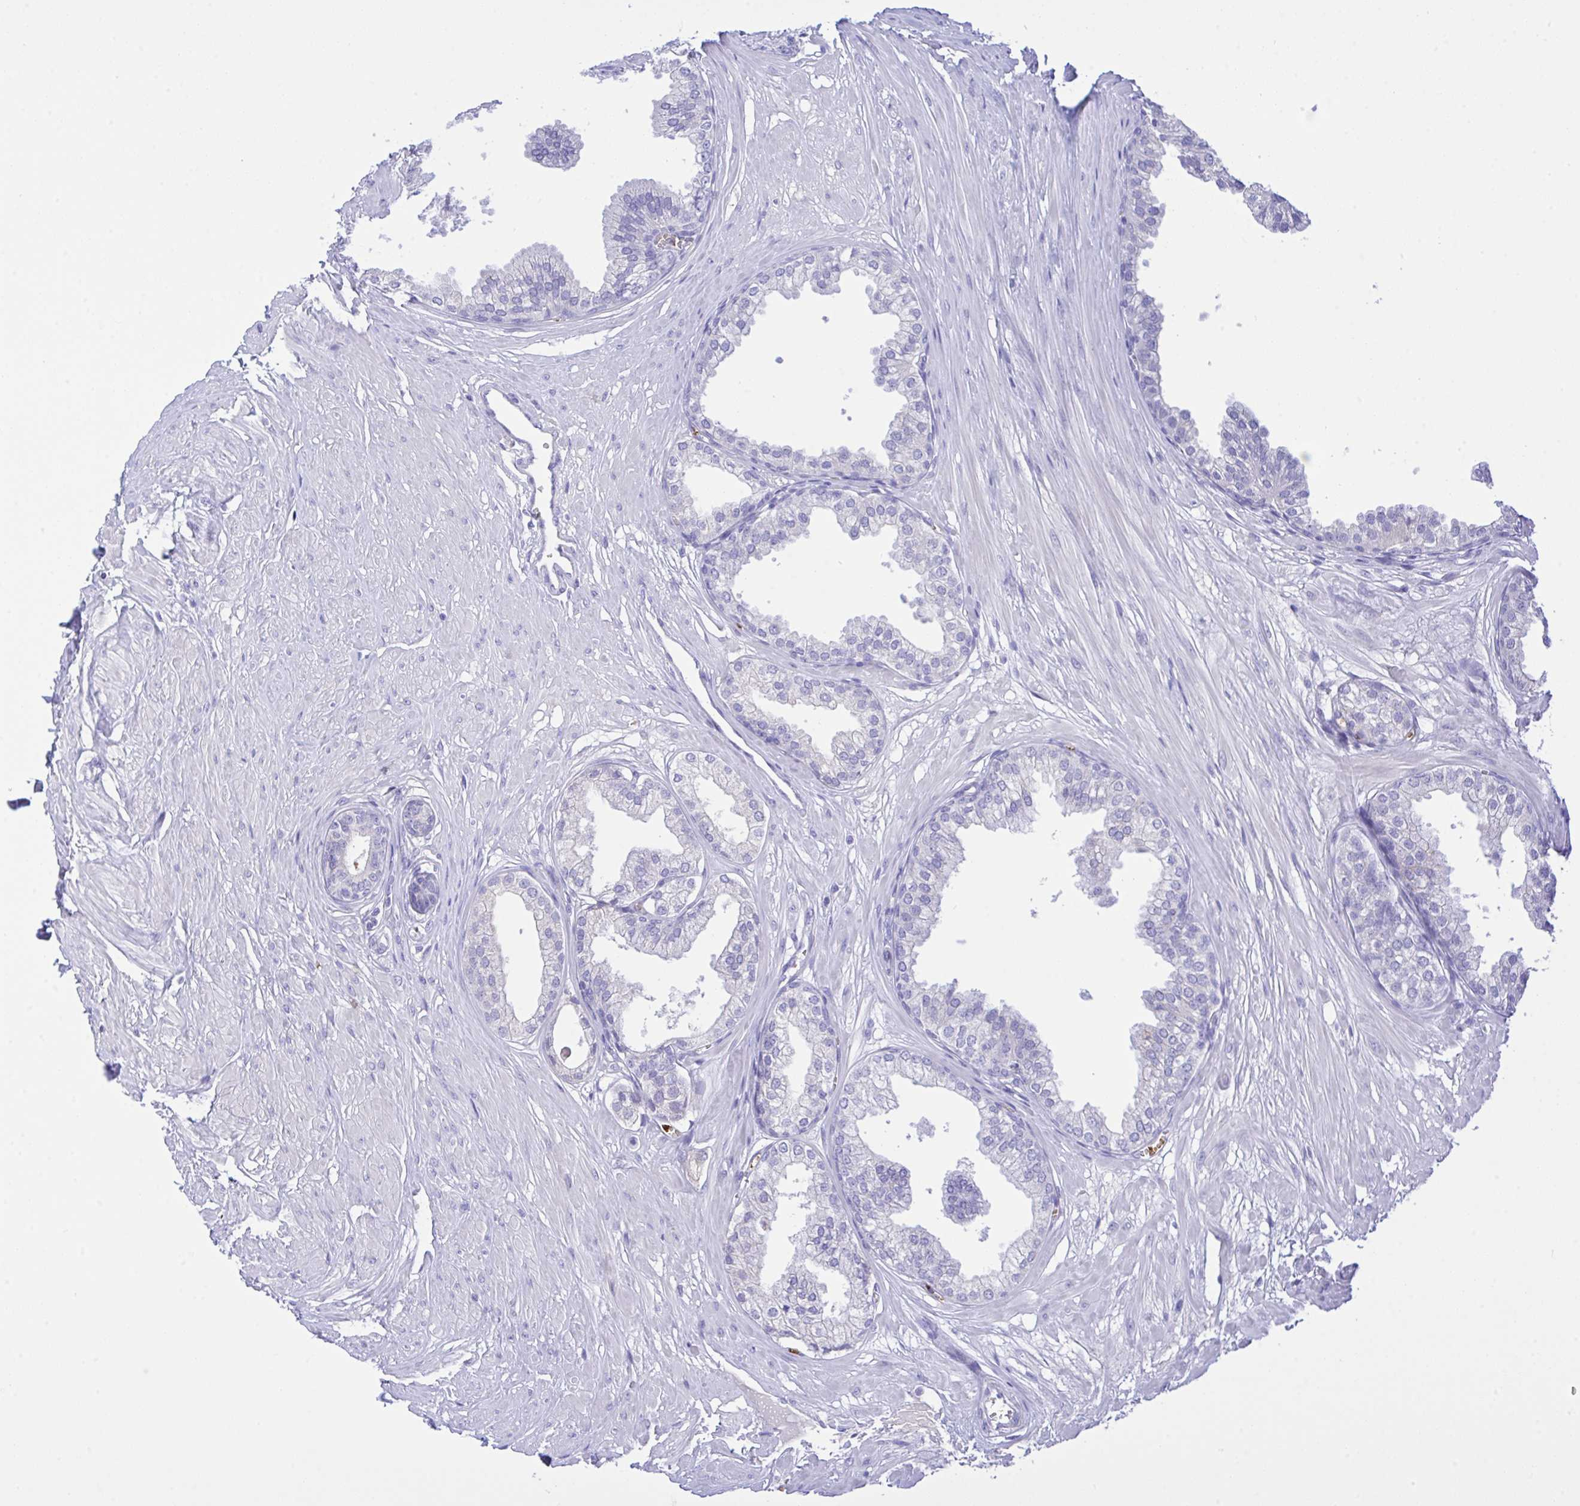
{"staining": {"intensity": "negative", "quantity": "none", "location": "none"}, "tissue": "prostate", "cell_type": "Glandular cells", "image_type": "normal", "snomed": [{"axis": "morphology", "description": "Normal tissue, NOS"}, {"axis": "topography", "description": "Prostate"}, {"axis": "topography", "description": "Peripheral nerve tissue"}], "caption": "The micrograph shows no staining of glandular cells in benign prostate.", "gene": "ZNF221", "patient": {"sex": "male", "age": 55}}